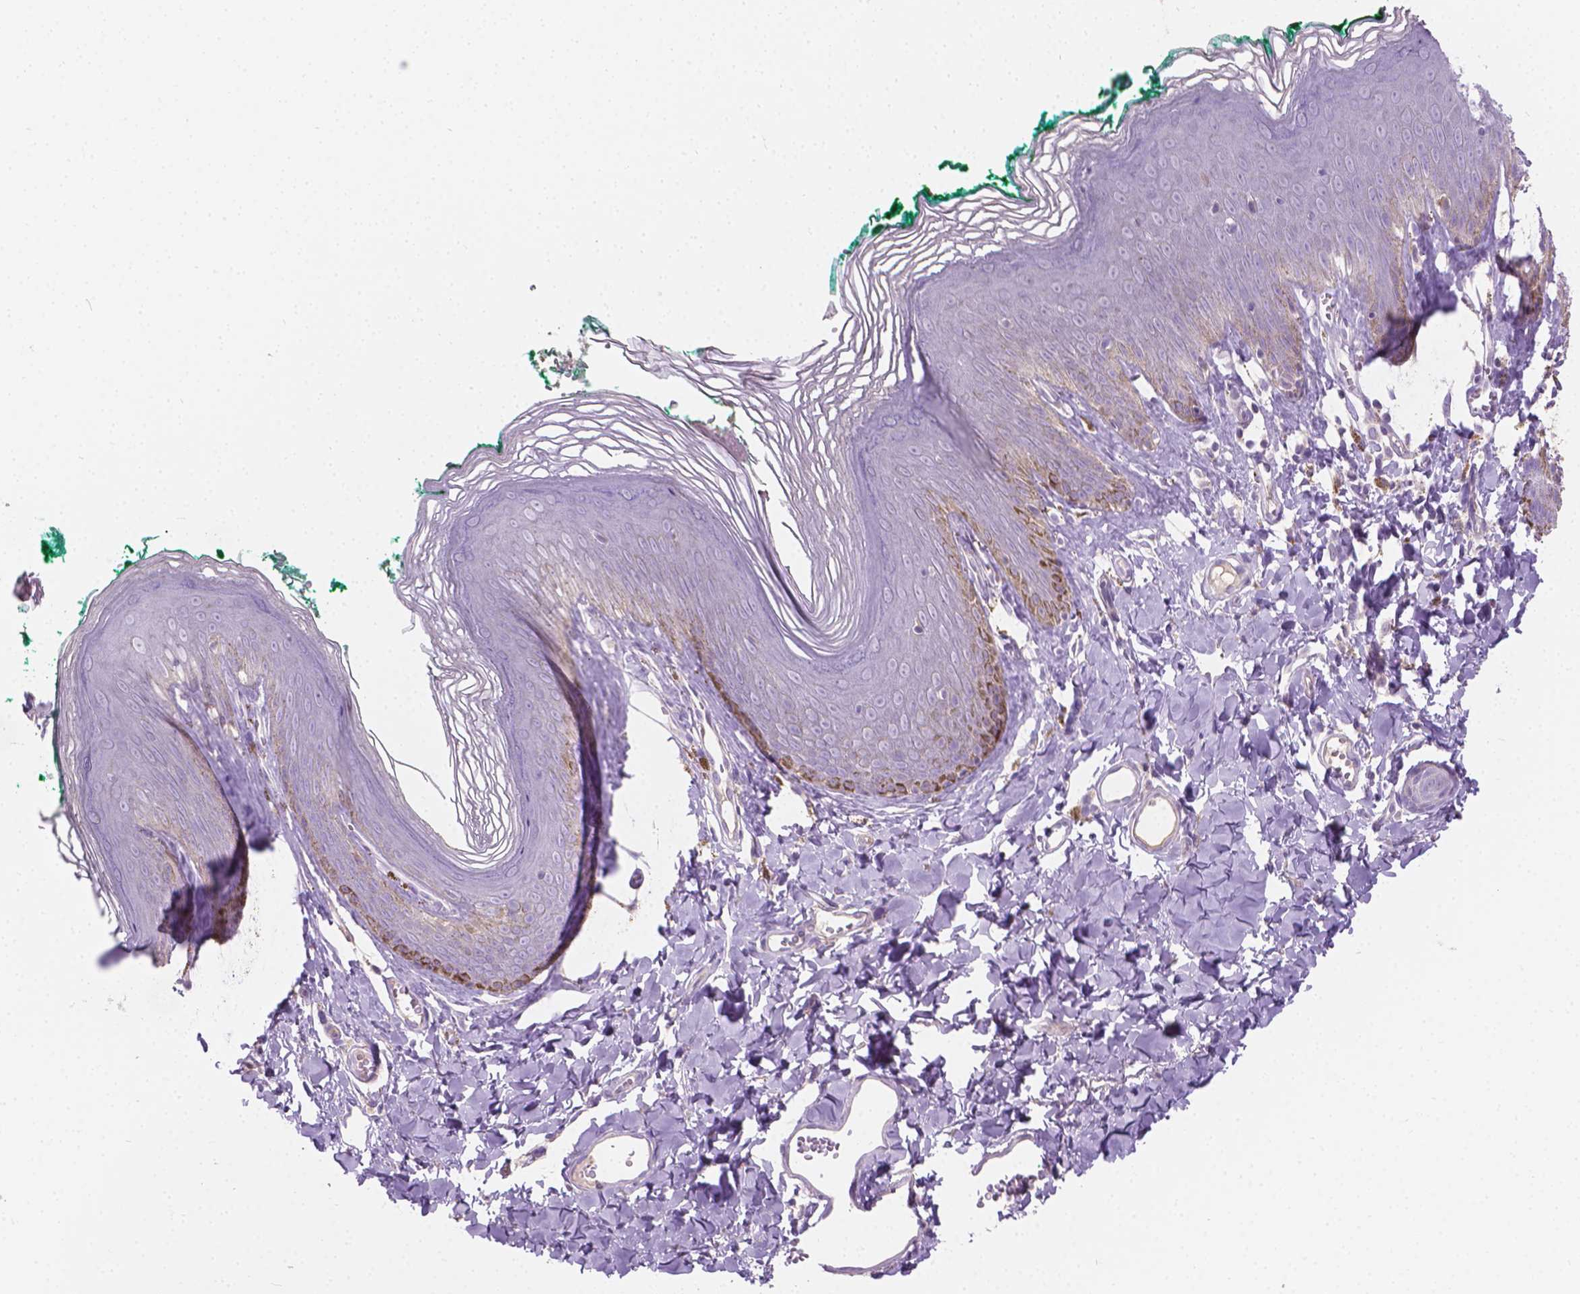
{"staining": {"intensity": "negative", "quantity": "none", "location": "none"}, "tissue": "skin", "cell_type": "Epidermal cells", "image_type": "normal", "snomed": [{"axis": "morphology", "description": "Normal tissue, NOS"}, {"axis": "topography", "description": "Vulva"}, {"axis": "topography", "description": "Peripheral nerve tissue"}], "caption": "This micrograph is of benign skin stained with IHC to label a protein in brown with the nuclei are counter-stained blue. There is no positivity in epidermal cells. Nuclei are stained in blue.", "gene": "CABCOCO1", "patient": {"sex": "female", "age": 66}}